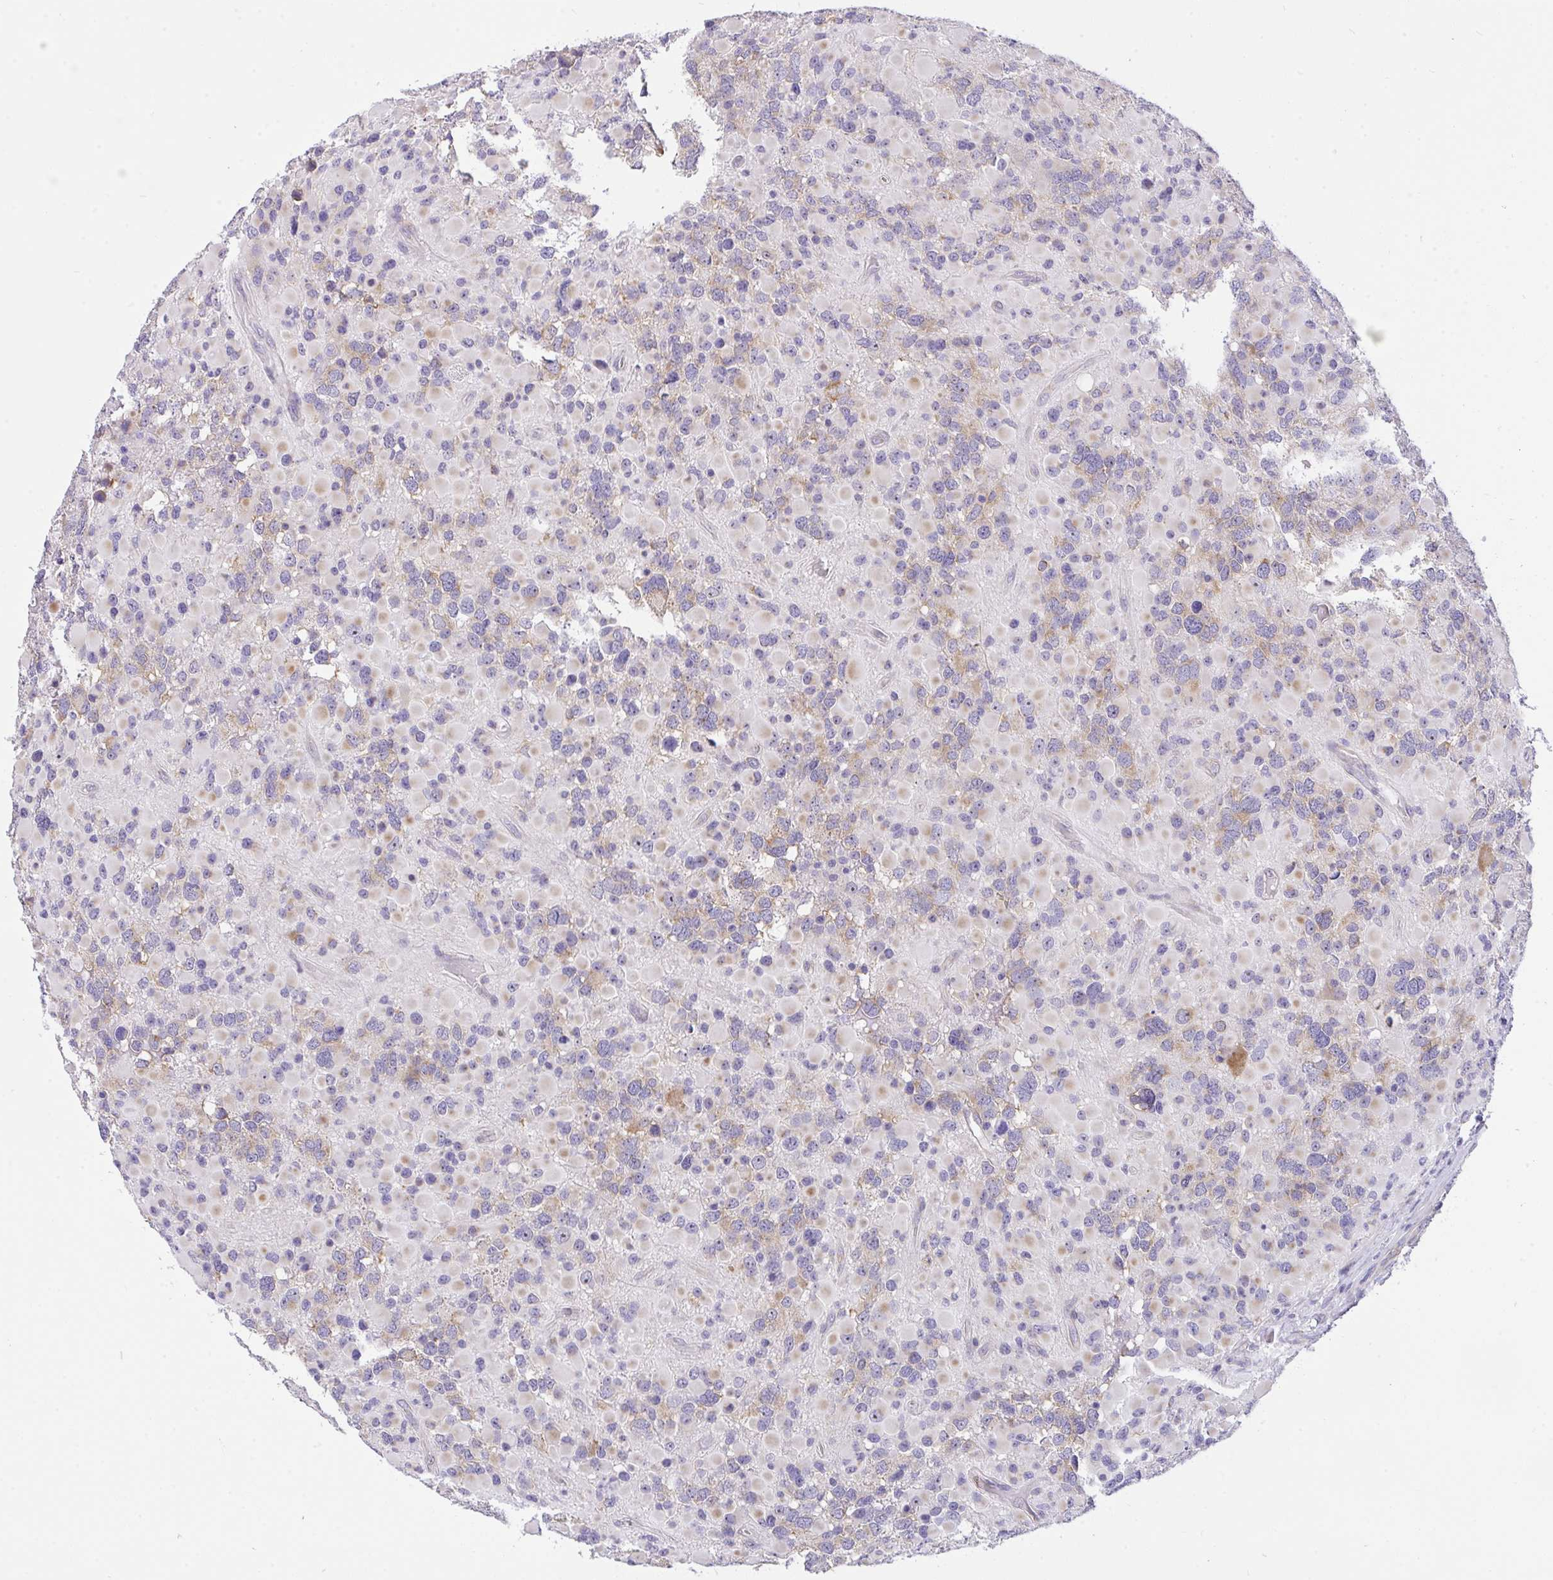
{"staining": {"intensity": "weak", "quantity": "25%-75%", "location": "cytoplasmic/membranous"}, "tissue": "glioma", "cell_type": "Tumor cells", "image_type": "cancer", "snomed": [{"axis": "morphology", "description": "Glioma, malignant, High grade"}, {"axis": "topography", "description": "Brain"}], "caption": "Immunohistochemical staining of human malignant glioma (high-grade) demonstrates low levels of weak cytoplasmic/membranous protein positivity in about 25%-75% of tumor cells.", "gene": "VGLL3", "patient": {"sex": "female", "age": 40}}